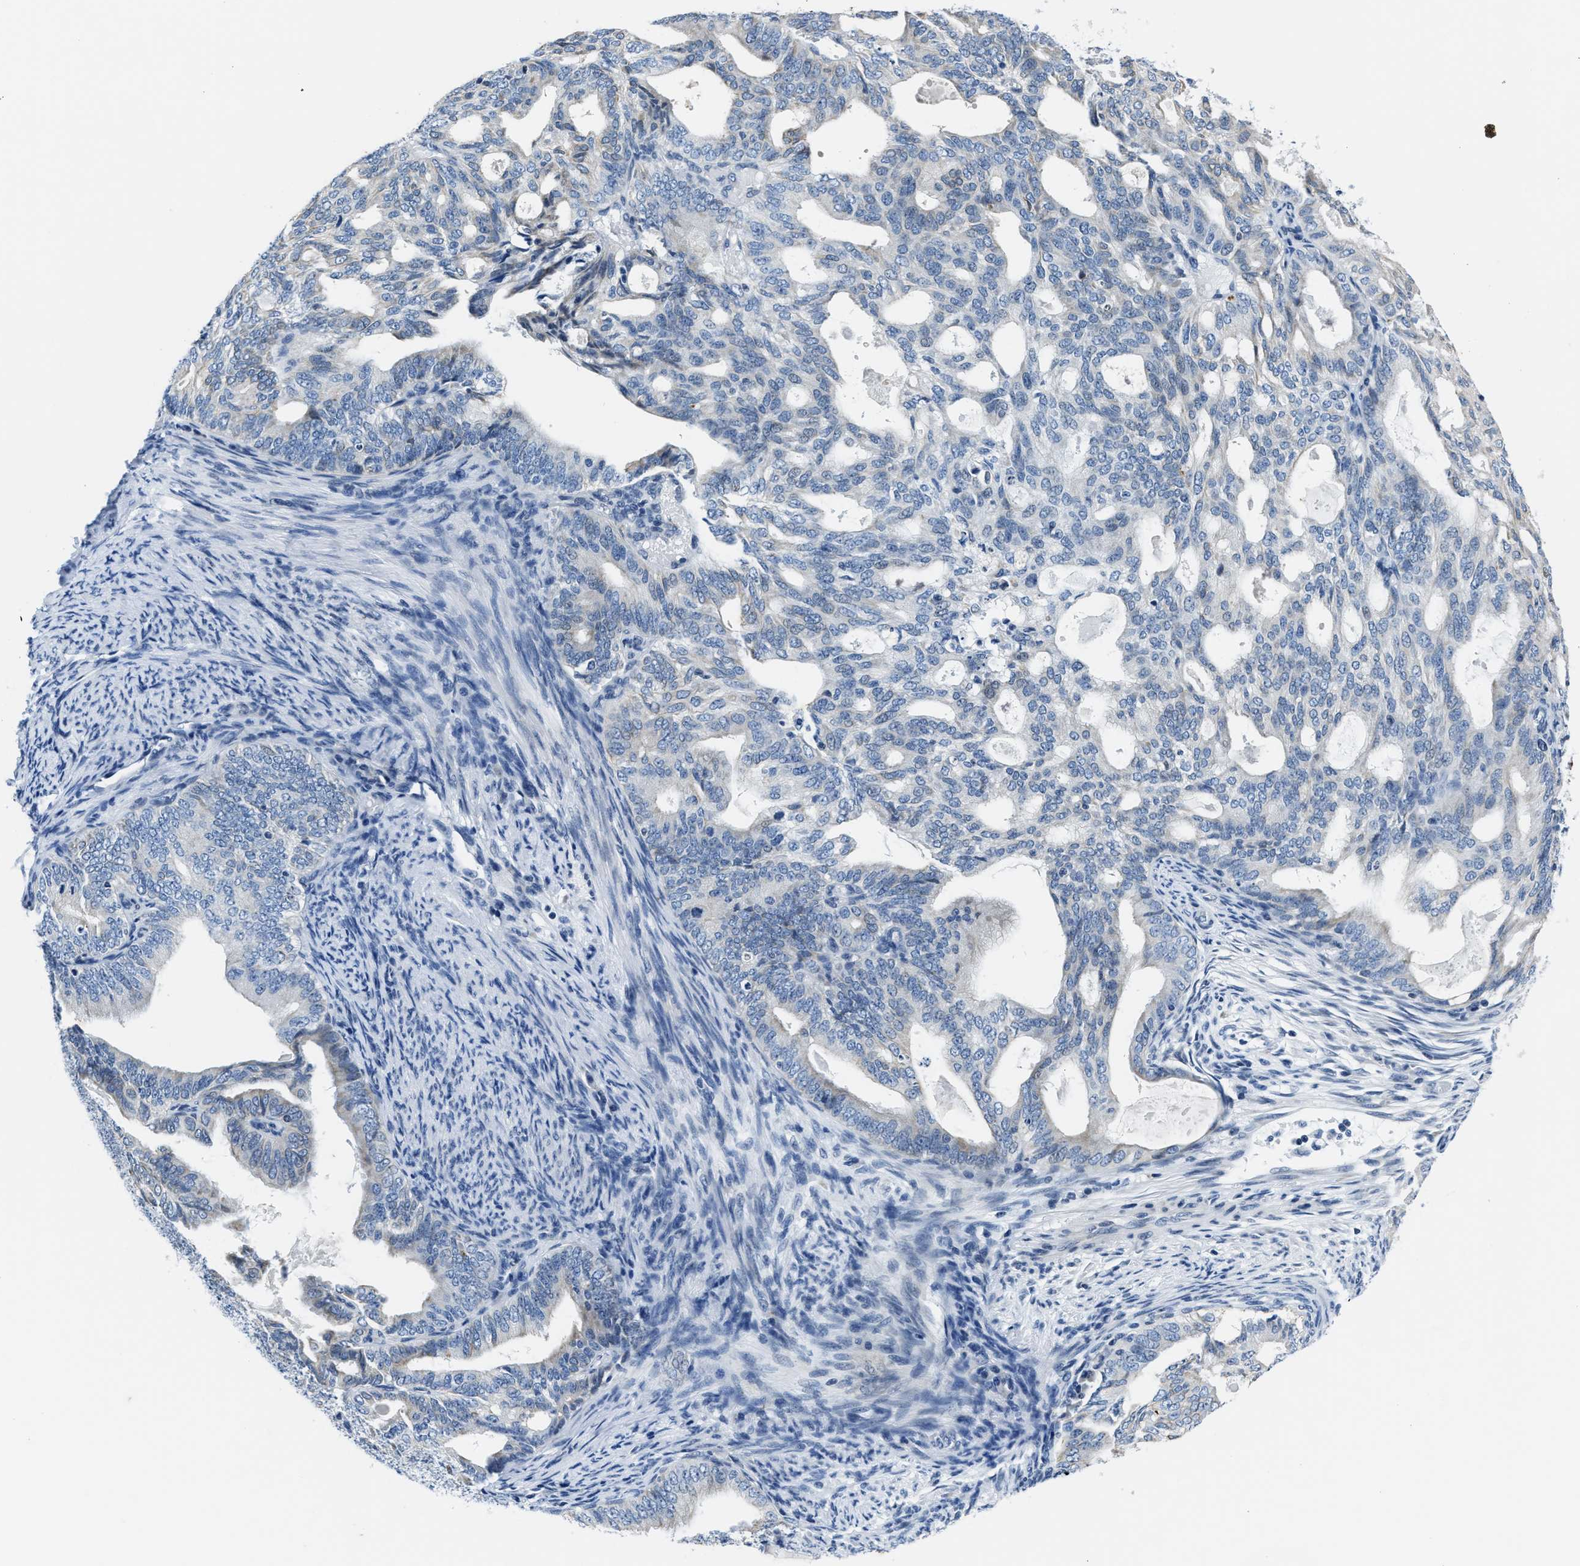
{"staining": {"intensity": "negative", "quantity": "none", "location": "none"}, "tissue": "endometrial cancer", "cell_type": "Tumor cells", "image_type": "cancer", "snomed": [{"axis": "morphology", "description": "Adenocarcinoma, NOS"}, {"axis": "topography", "description": "Endometrium"}], "caption": "This micrograph is of endometrial cancer (adenocarcinoma) stained with immunohistochemistry (IHC) to label a protein in brown with the nuclei are counter-stained blue. There is no expression in tumor cells. (DAB (3,3'-diaminobenzidine) IHC with hematoxylin counter stain).", "gene": "ASZ1", "patient": {"sex": "female", "age": 58}}